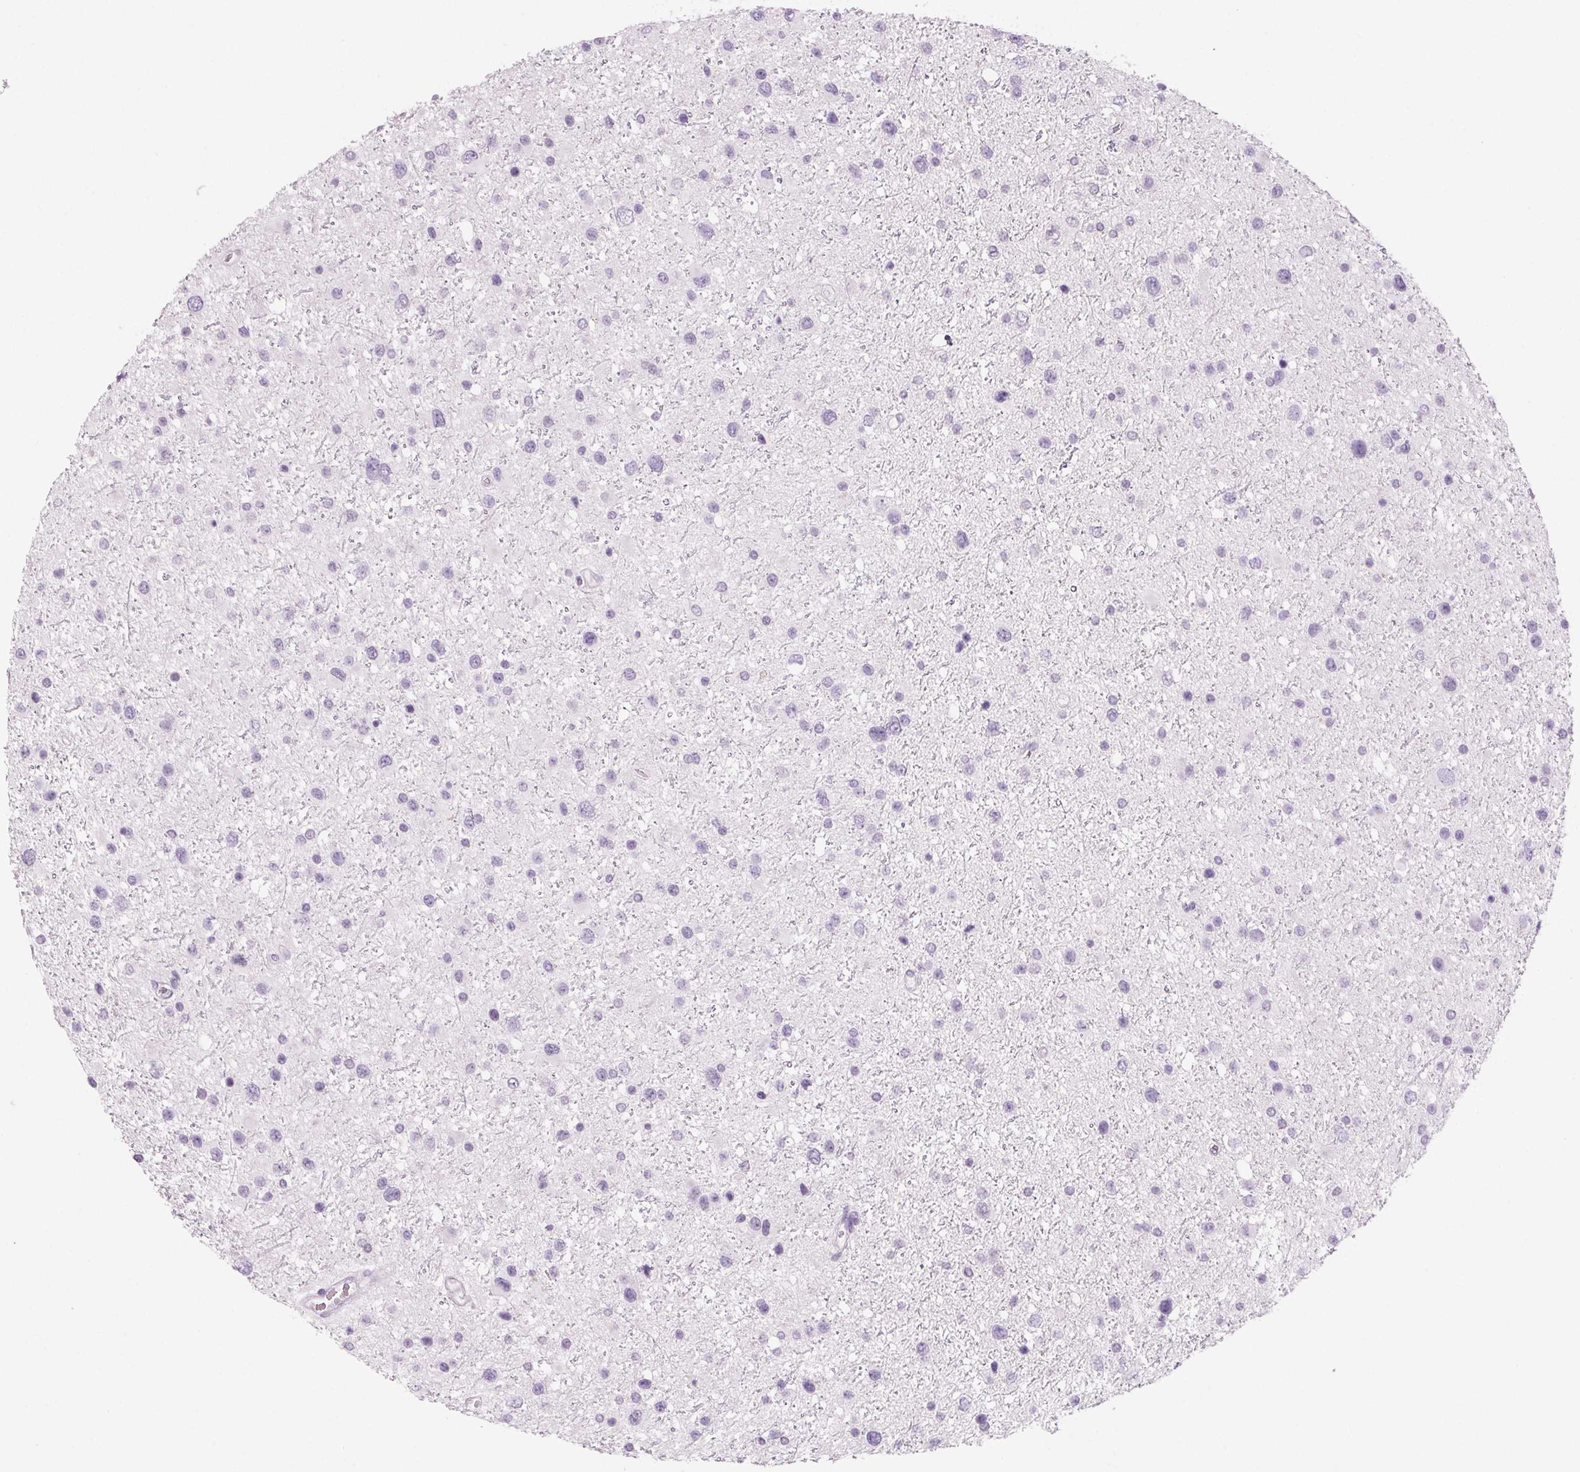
{"staining": {"intensity": "negative", "quantity": "none", "location": "none"}, "tissue": "glioma", "cell_type": "Tumor cells", "image_type": "cancer", "snomed": [{"axis": "morphology", "description": "Glioma, malignant, Low grade"}, {"axis": "topography", "description": "Brain"}], "caption": "This is an immunohistochemistry histopathology image of human malignant glioma (low-grade). There is no expression in tumor cells.", "gene": "LRP2", "patient": {"sex": "female", "age": 32}}